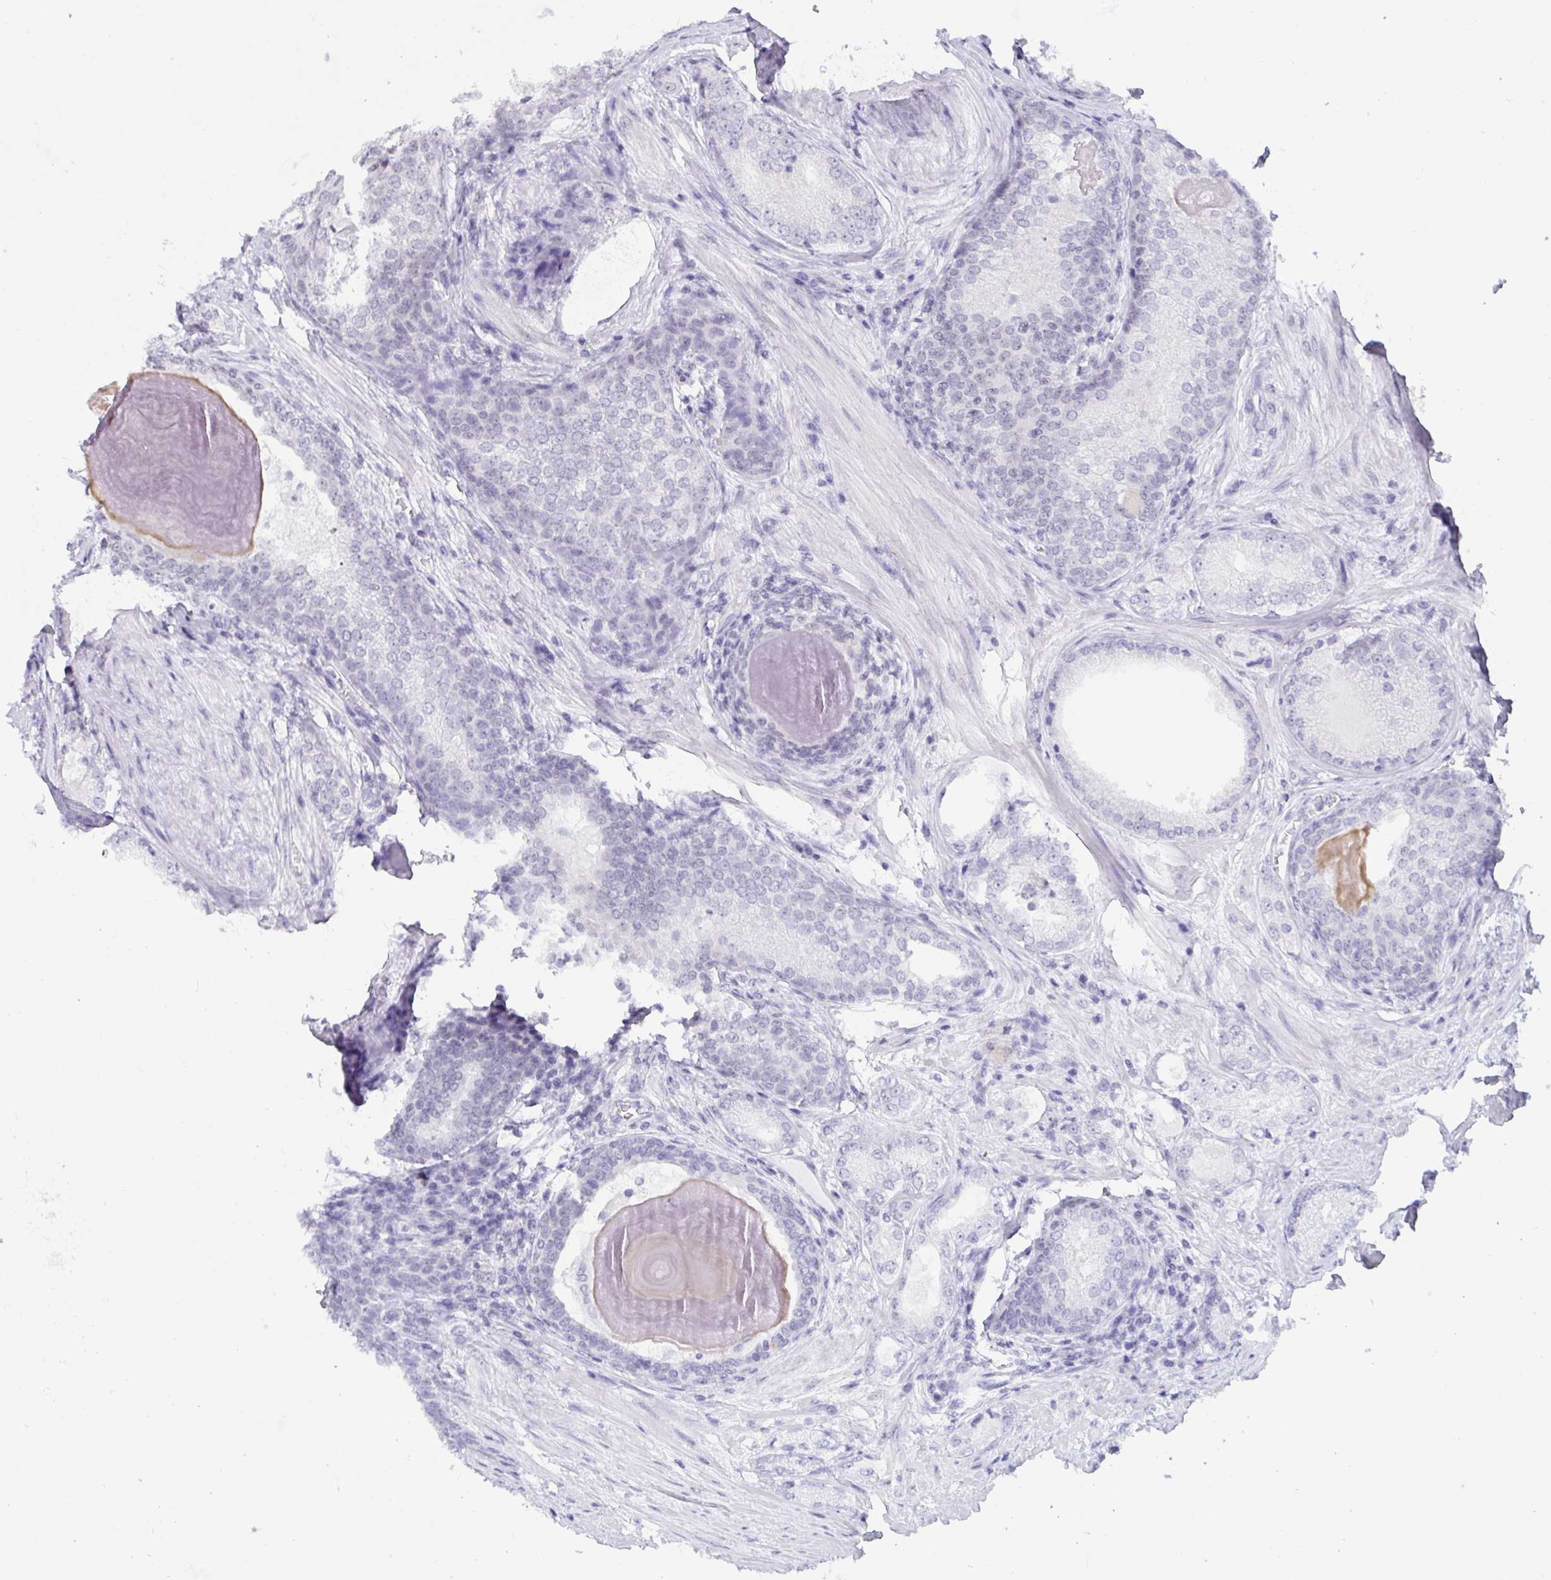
{"staining": {"intensity": "negative", "quantity": "none", "location": "none"}, "tissue": "prostate cancer", "cell_type": "Tumor cells", "image_type": "cancer", "snomed": [{"axis": "morphology", "description": "Adenocarcinoma, NOS"}, {"axis": "morphology", "description": "Adenocarcinoma, Low grade"}, {"axis": "topography", "description": "Prostate"}], "caption": "Immunohistochemistry (IHC) image of human prostate cancer stained for a protein (brown), which demonstrates no positivity in tumor cells.", "gene": "SUPT16H", "patient": {"sex": "male", "age": 68}}